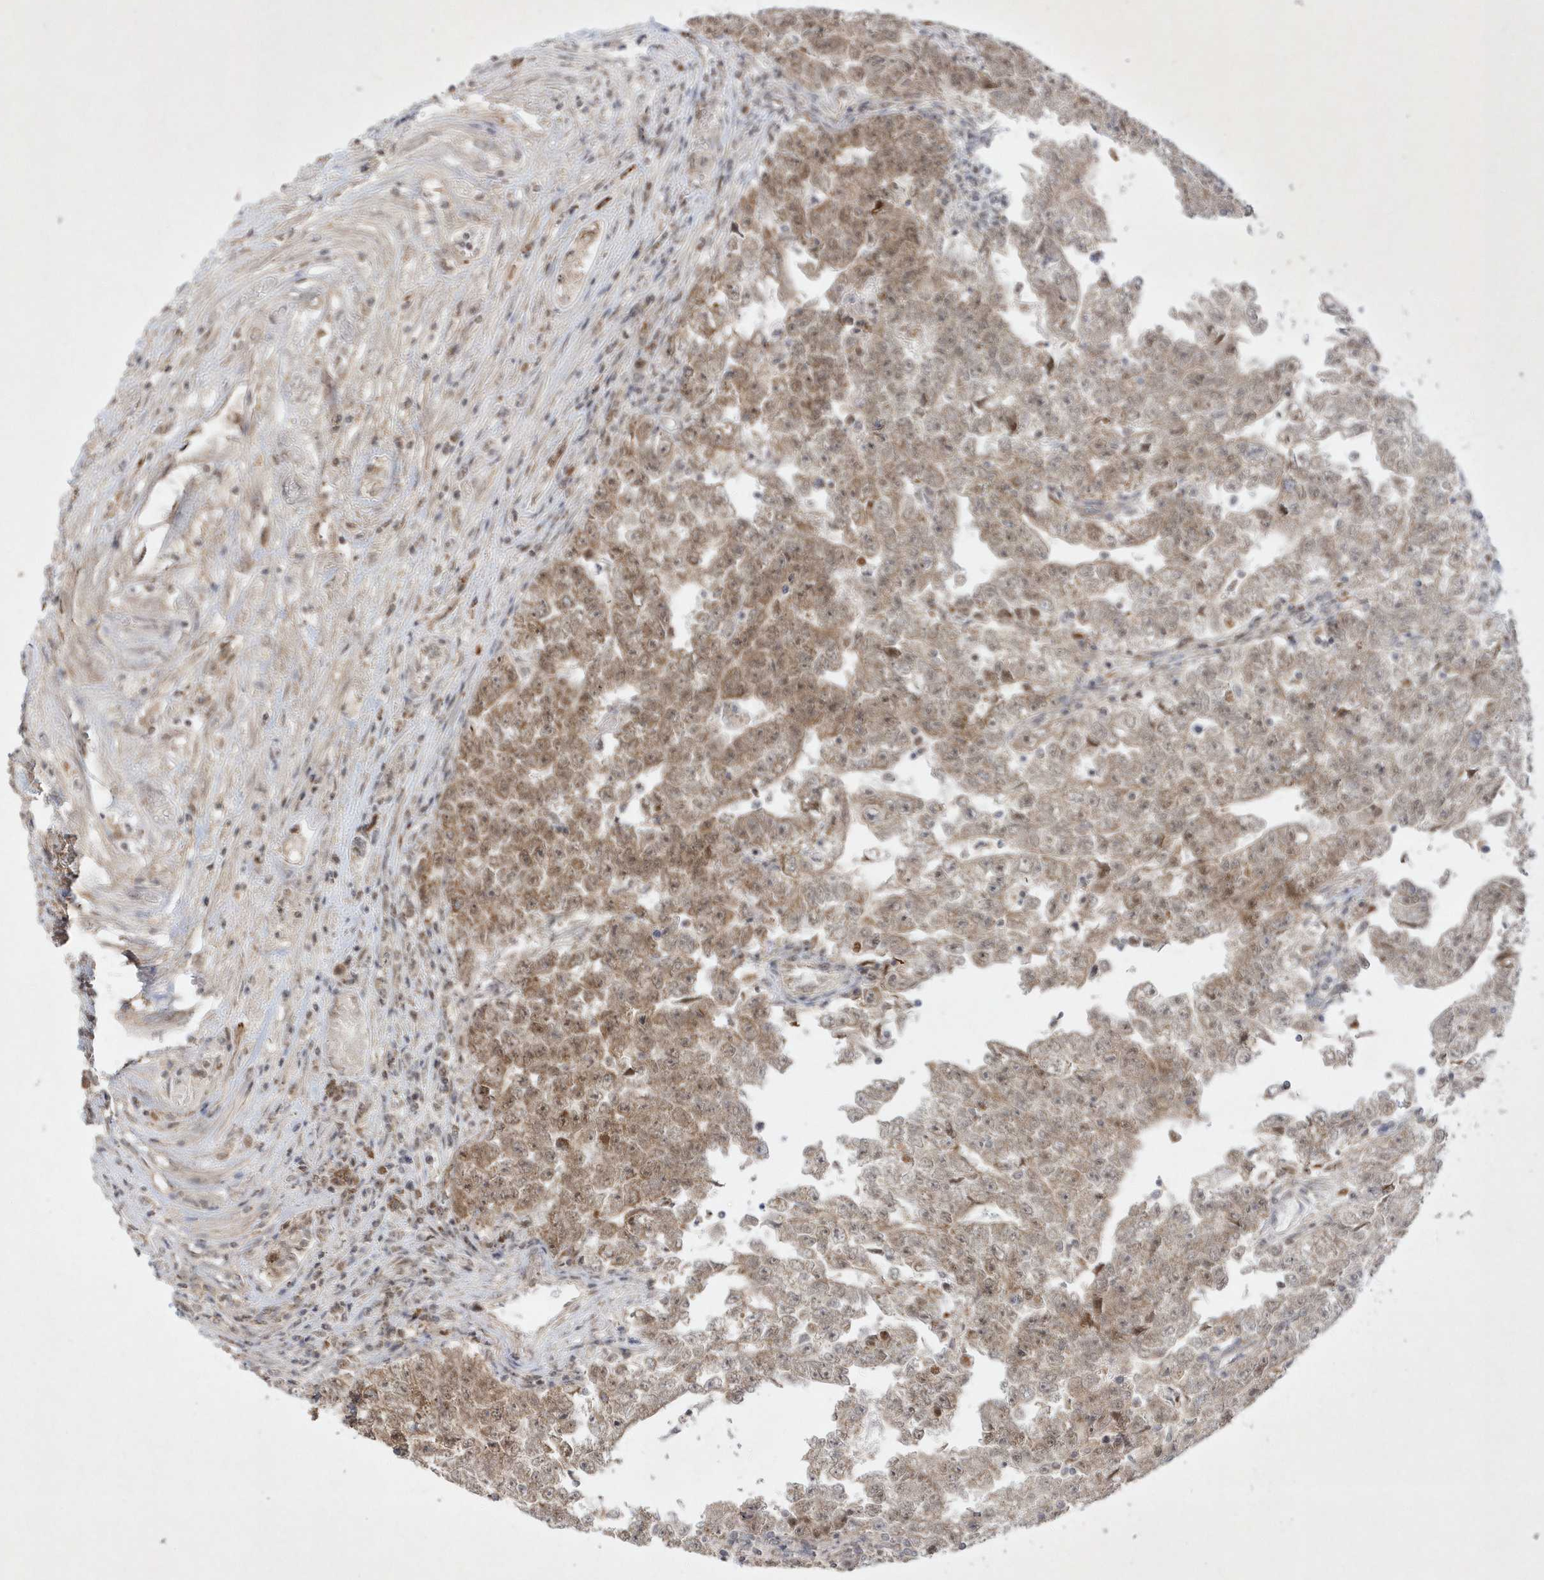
{"staining": {"intensity": "moderate", "quantity": "25%-75%", "location": "cytoplasmic/membranous,nuclear"}, "tissue": "testis cancer", "cell_type": "Tumor cells", "image_type": "cancer", "snomed": [{"axis": "morphology", "description": "Carcinoma, Embryonal, NOS"}, {"axis": "topography", "description": "Testis"}], "caption": "A histopathology image of testis cancer stained for a protein exhibits moderate cytoplasmic/membranous and nuclear brown staining in tumor cells. (DAB (3,3'-diaminobenzidine) = brown stain, brightfield microscopy at high magnification).", "gene": "CPSF3", "patient": {"sex": "male", "age": 25}}